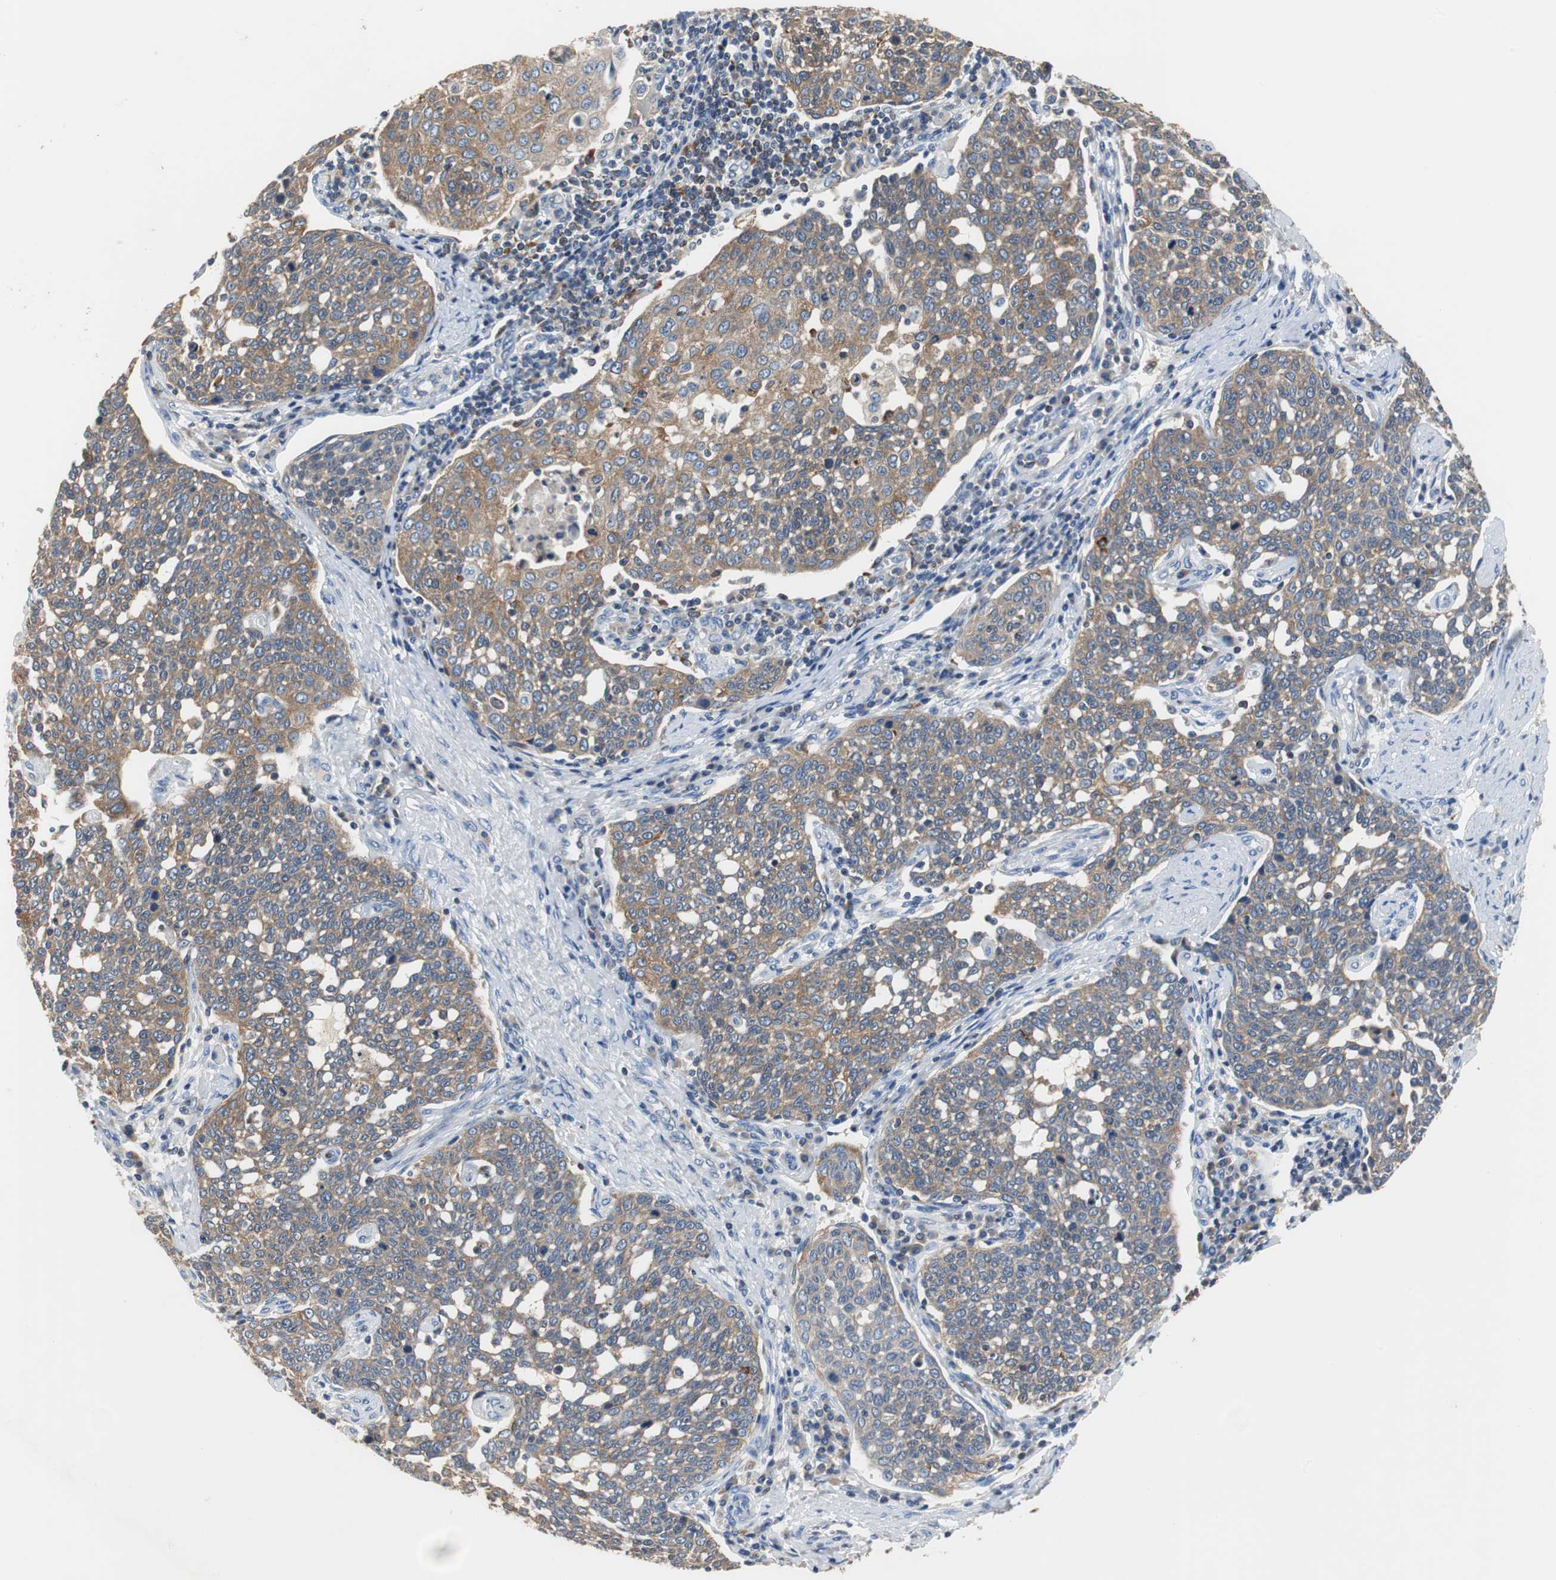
{"staining": {"intensity": "moderate", "quantity": ">75%", "location": "cytoplasmic/membranous"}, "tissue": "cervical cancer", "cell_type": "Tumor cells", "image_type": "cancer", "snomed": [{"axis": "morphology", "description": "Squamous cell carcinoma, NOS"}, {"axis": "topography", "description": "Cervix"}], "caption": "Cervical cancer stained with DAB (3,3'-diaminobenzidine) IHC exhibits medium levels of moderate cytoplasmic/membranous positivity in about >75% of tumor cells. (DAB = brown stain, brightfield microscopy at high magnification).", "gene": "VAMP8", "patient": {"sex": "female", "age": 34}}